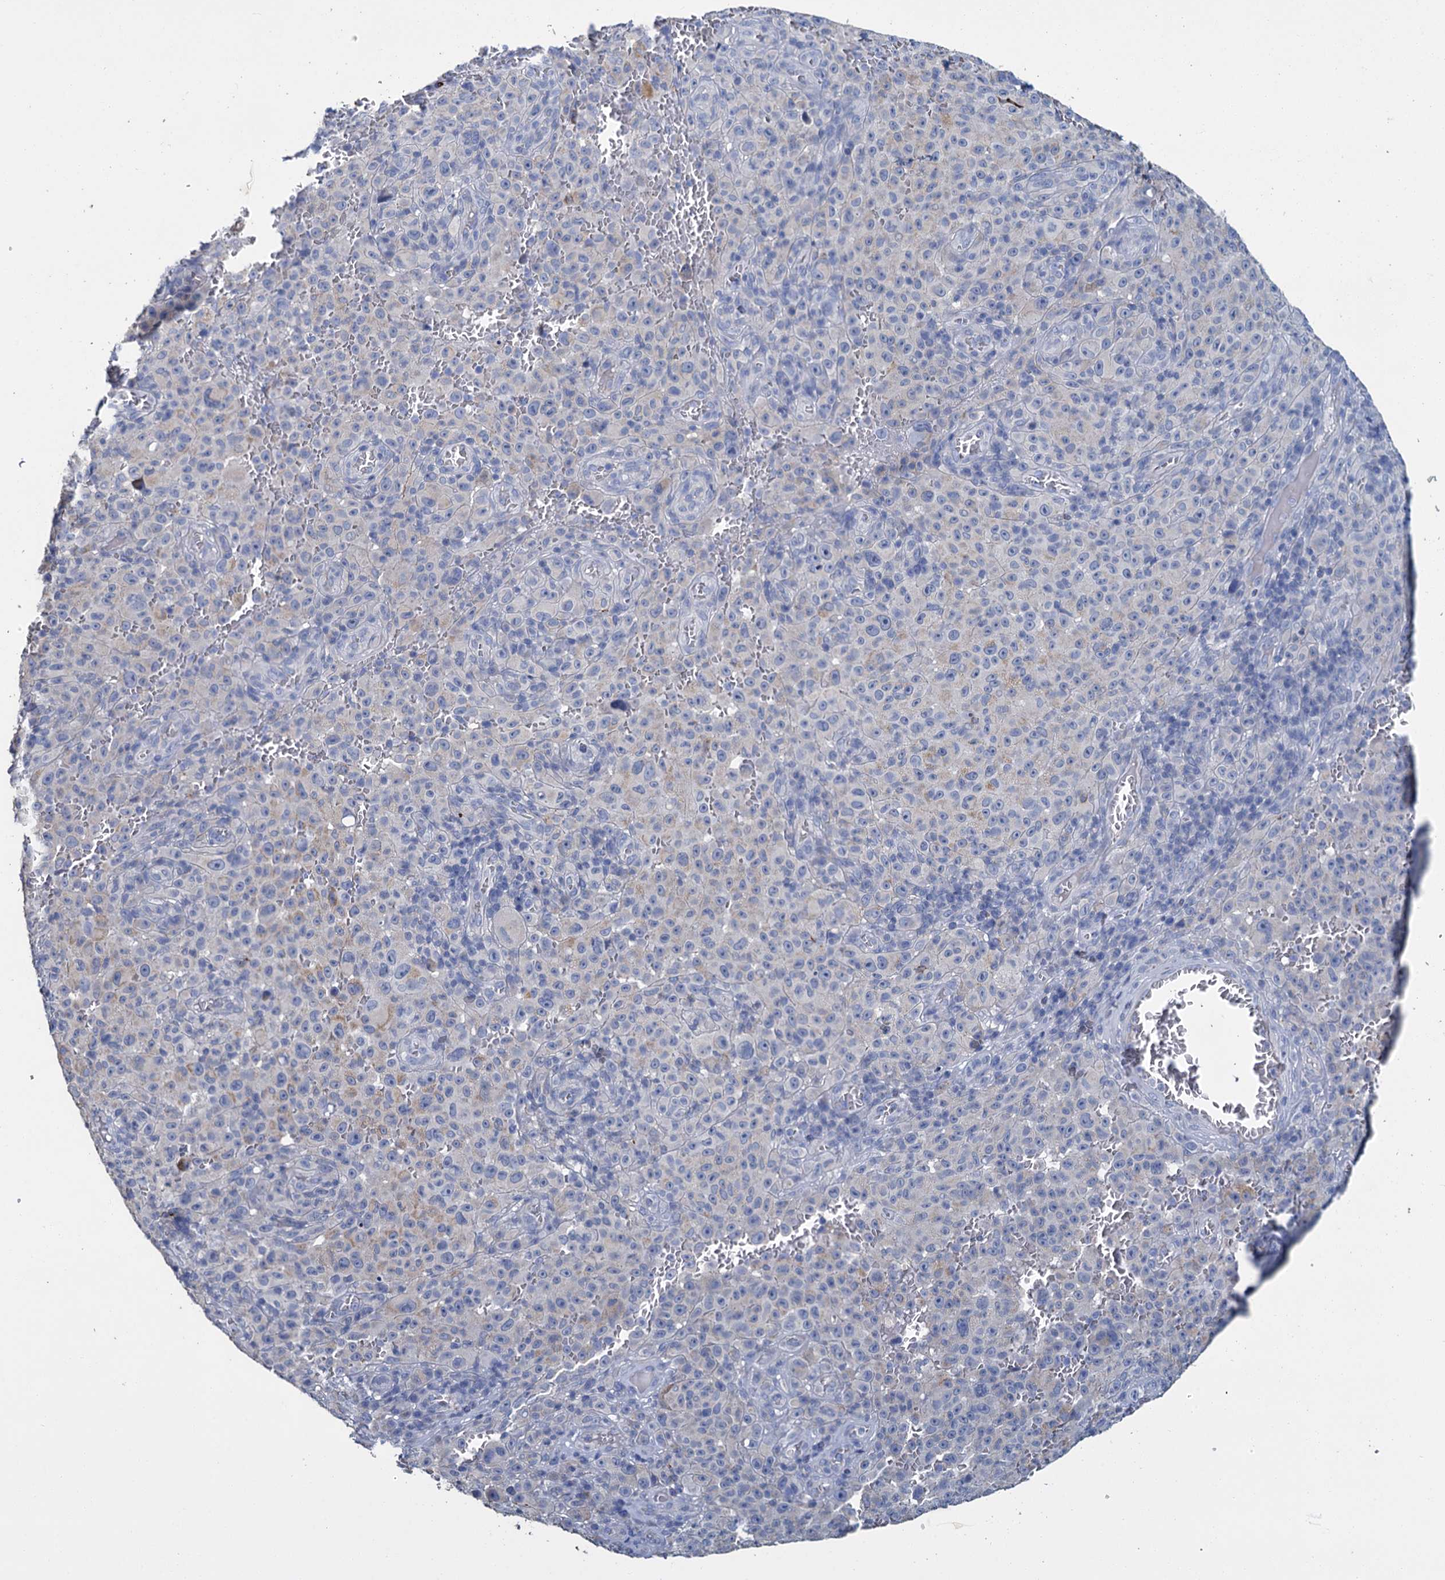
{"staining": {"intensity": "negative", "quantity": "none", "location": "none"}, "tissue": "melanoma", "cell_type": "Tumor cells", "image_type": "cancer", "snomed": [{"axis": "morphology", "description": "Malignant melanoma, NOS"}, {"axis": "topography", "description": "Skin"}], "caption": "There is no significant positivity in tumor cells of melanoma.", "gene": "SNCB", "patient": {"sex": "female", "age": 82}}